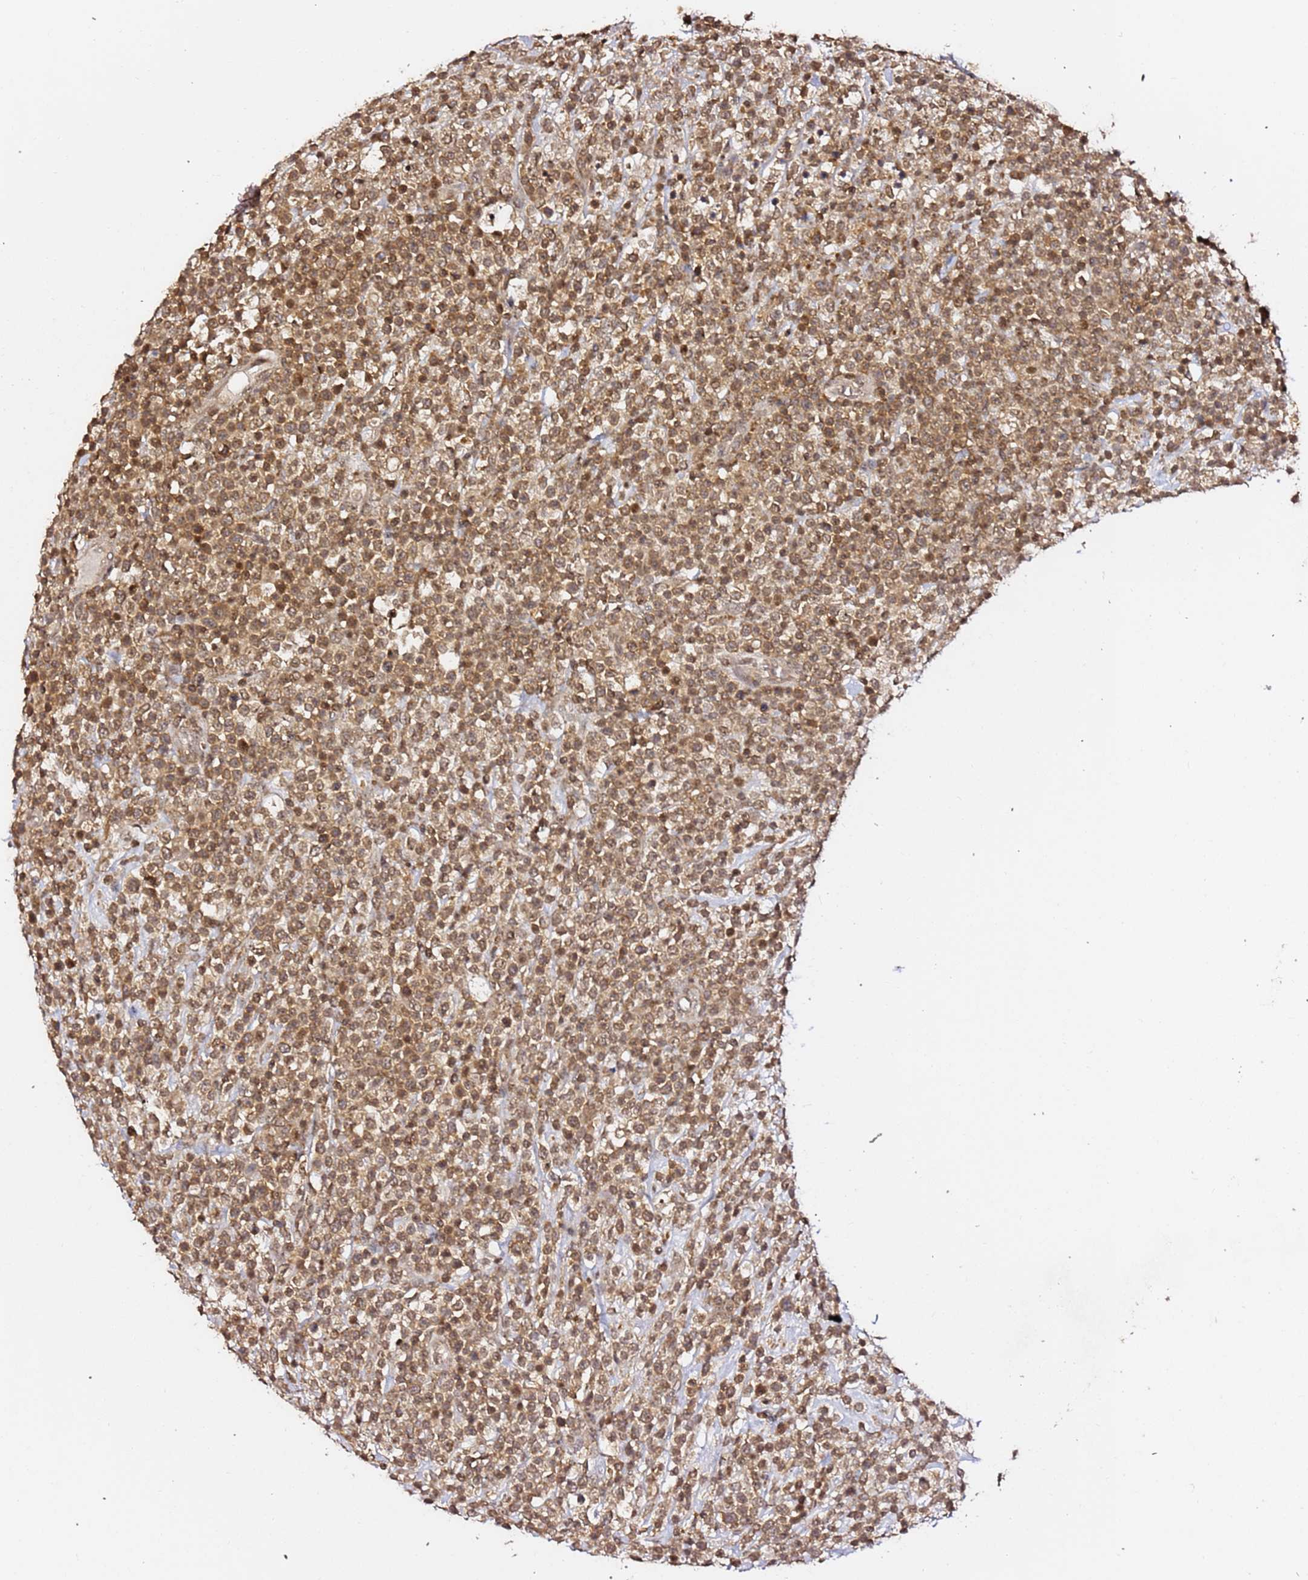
{"staining": {"intensity": "moderate", "quantity": ">75%", "location": "cytoplasmic/membranous,nuclear"}, "tissue": "lymphoma", "cell_type": "Tumor cells", "image_type": "cancer", "snomed": [{"axis": "morphology", "description": "Malignant lymphoma, non-Hodgkin's type, High grade"}, {"axis": "topography", "description": "Colon"}], "caption": "The histopathology image demonstrates immunohistochemical staining of lymphoma. There is moderate cytoplasmic/membranous and nuclear expression is seen in approximately >75% of tumor cells. (DAB (3,3'-diaminobenzidine) = brown stain, brightfield microscopy at high magnification).", "gene": "OR5V1", "patient": {"sex": "female", "age": 53}}